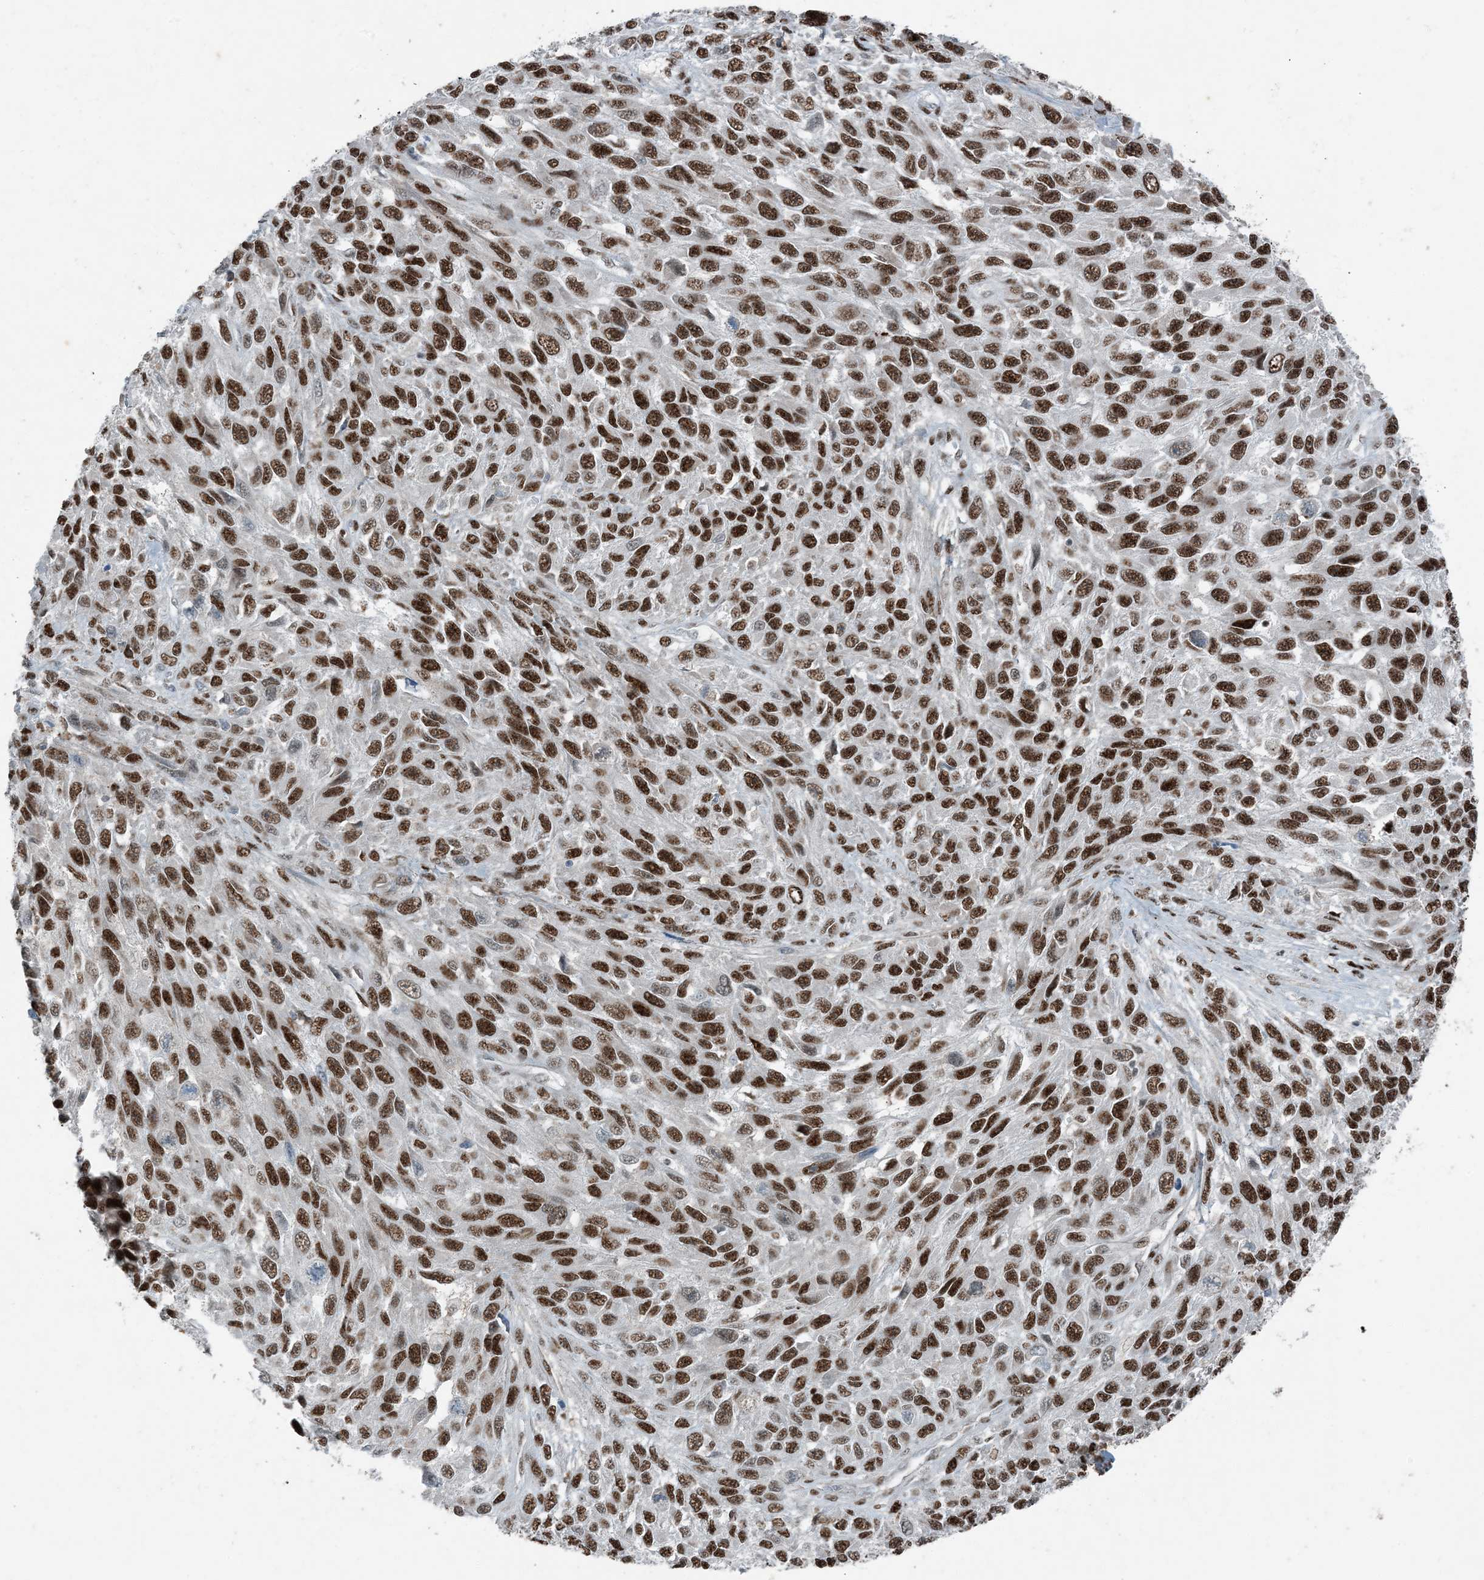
{"staining": {"intensity": "strong", "quantity": ">75%", "location": "nuclear"}, "tissue": "melanoma", "cell_type": "Tumor cells", "image_type": "cancer", "snomed": [{"axis": "morphology", "description": "Malignant melanoma, NOS"}, {"axis": "topography", "description": "Skin"}], "caption": "Immunohistochemical staining of human melanoma shows high levels of strong nuclear protein staining in approximately >75% of tumor cells.", "gene": "TADA2B", "patient": {"sex": "female", "age": 96}}